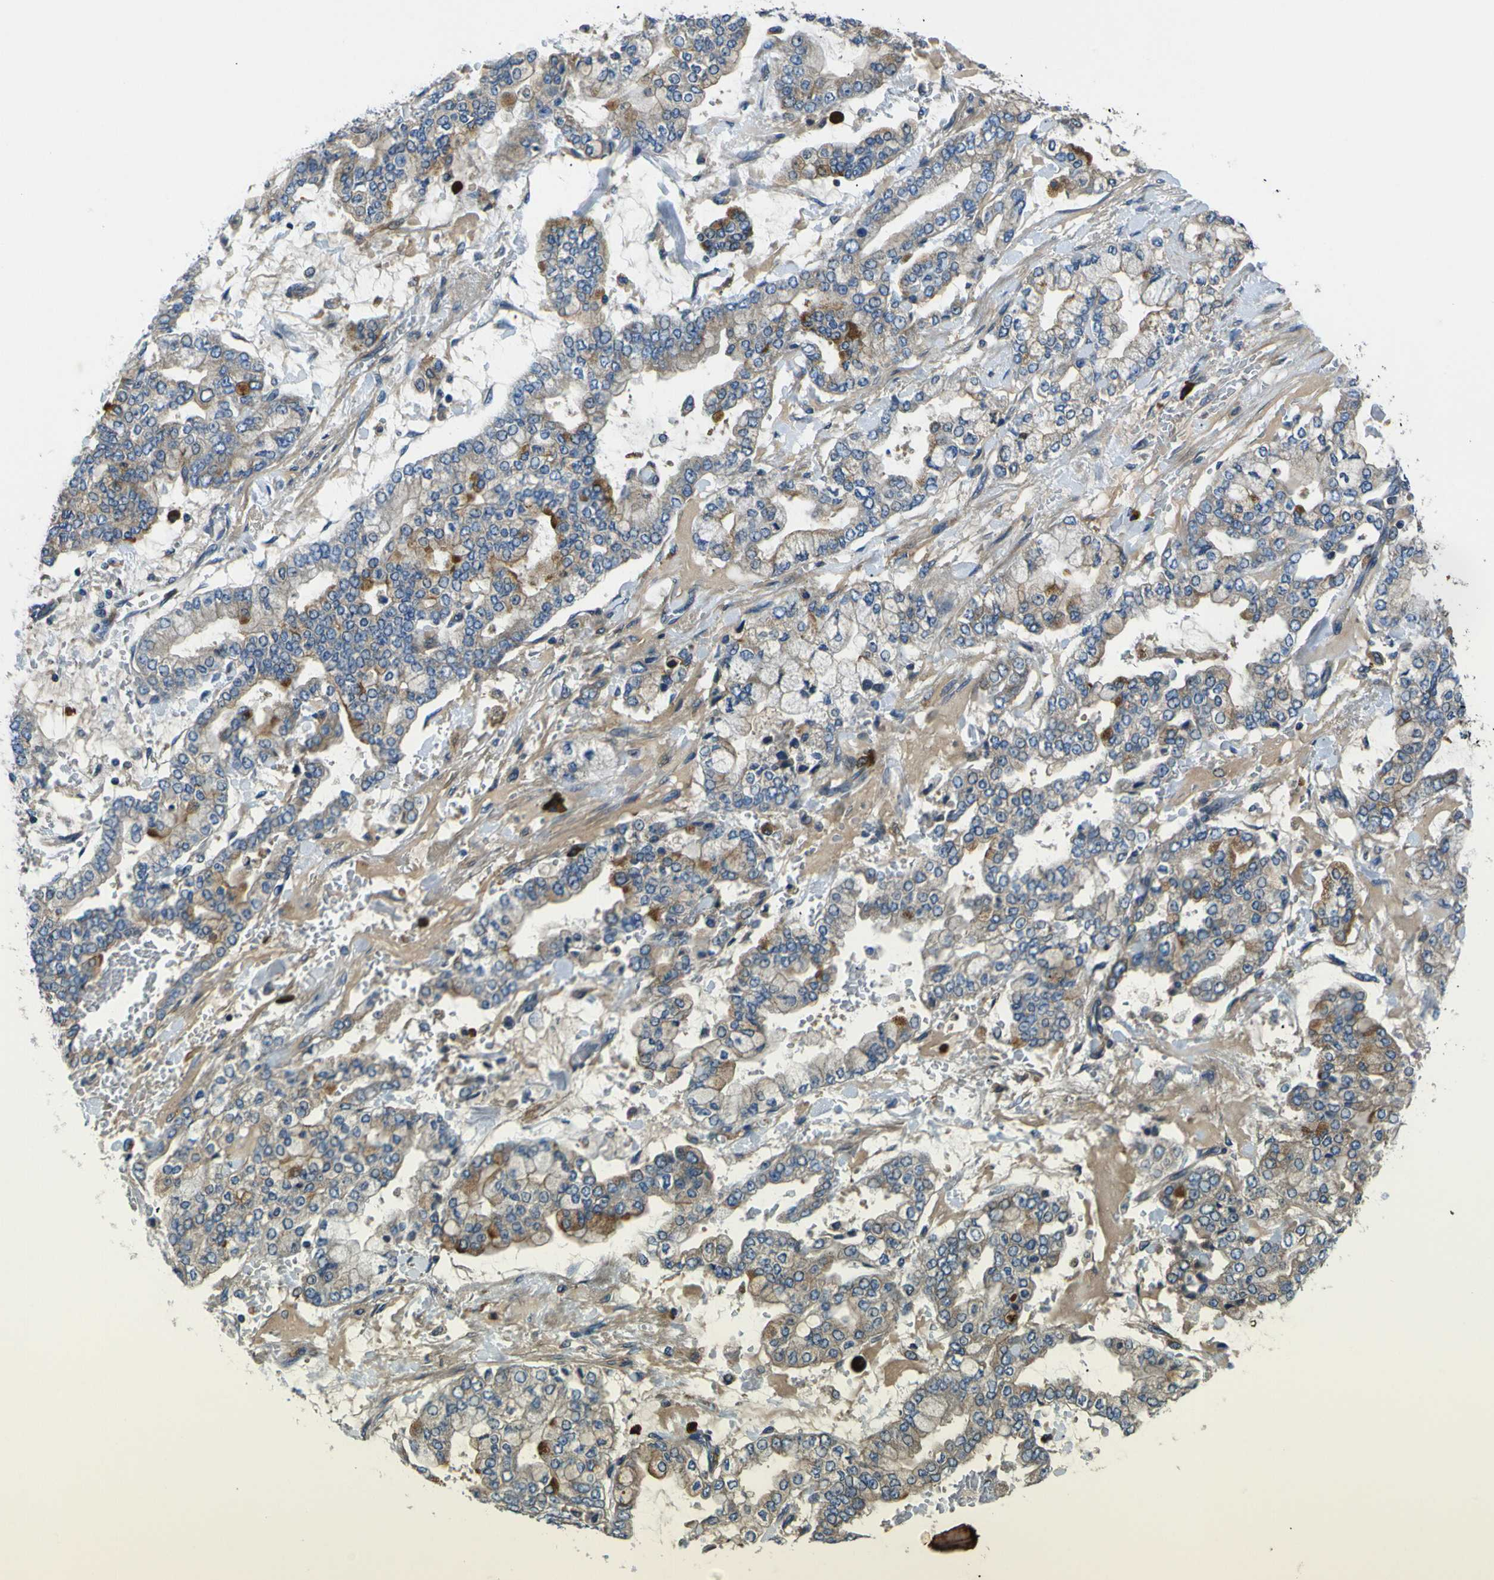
{"staining": {"intensity": "weak", "quantity": "25%-75%", "location": "cytoplasmic/membranous"}, "tissue": "stomach cancer", "cell_type": "Tumor cells", "image_type": "cancer", "snomed": [{"axis": "morphology", "description": "Normal tissue, NOS"}, {"axis": "morphology", "description": "Adenocarcinoma, NOS"}, {"axis": "topography", "description": "Stomach, upper"}, {"axis": "topography", "description": "Stomach"}], "caption": "Stomach cancer tissue reveals weak cytoplasmic/membranous staining in about 25%-75% of tumor cells, visualized by immunohistochemistry. (DAB IHC with brightfield microscopy, high magnification).", "gene": "RAB1B", "patient": {"sex": "male", "age": 76}}